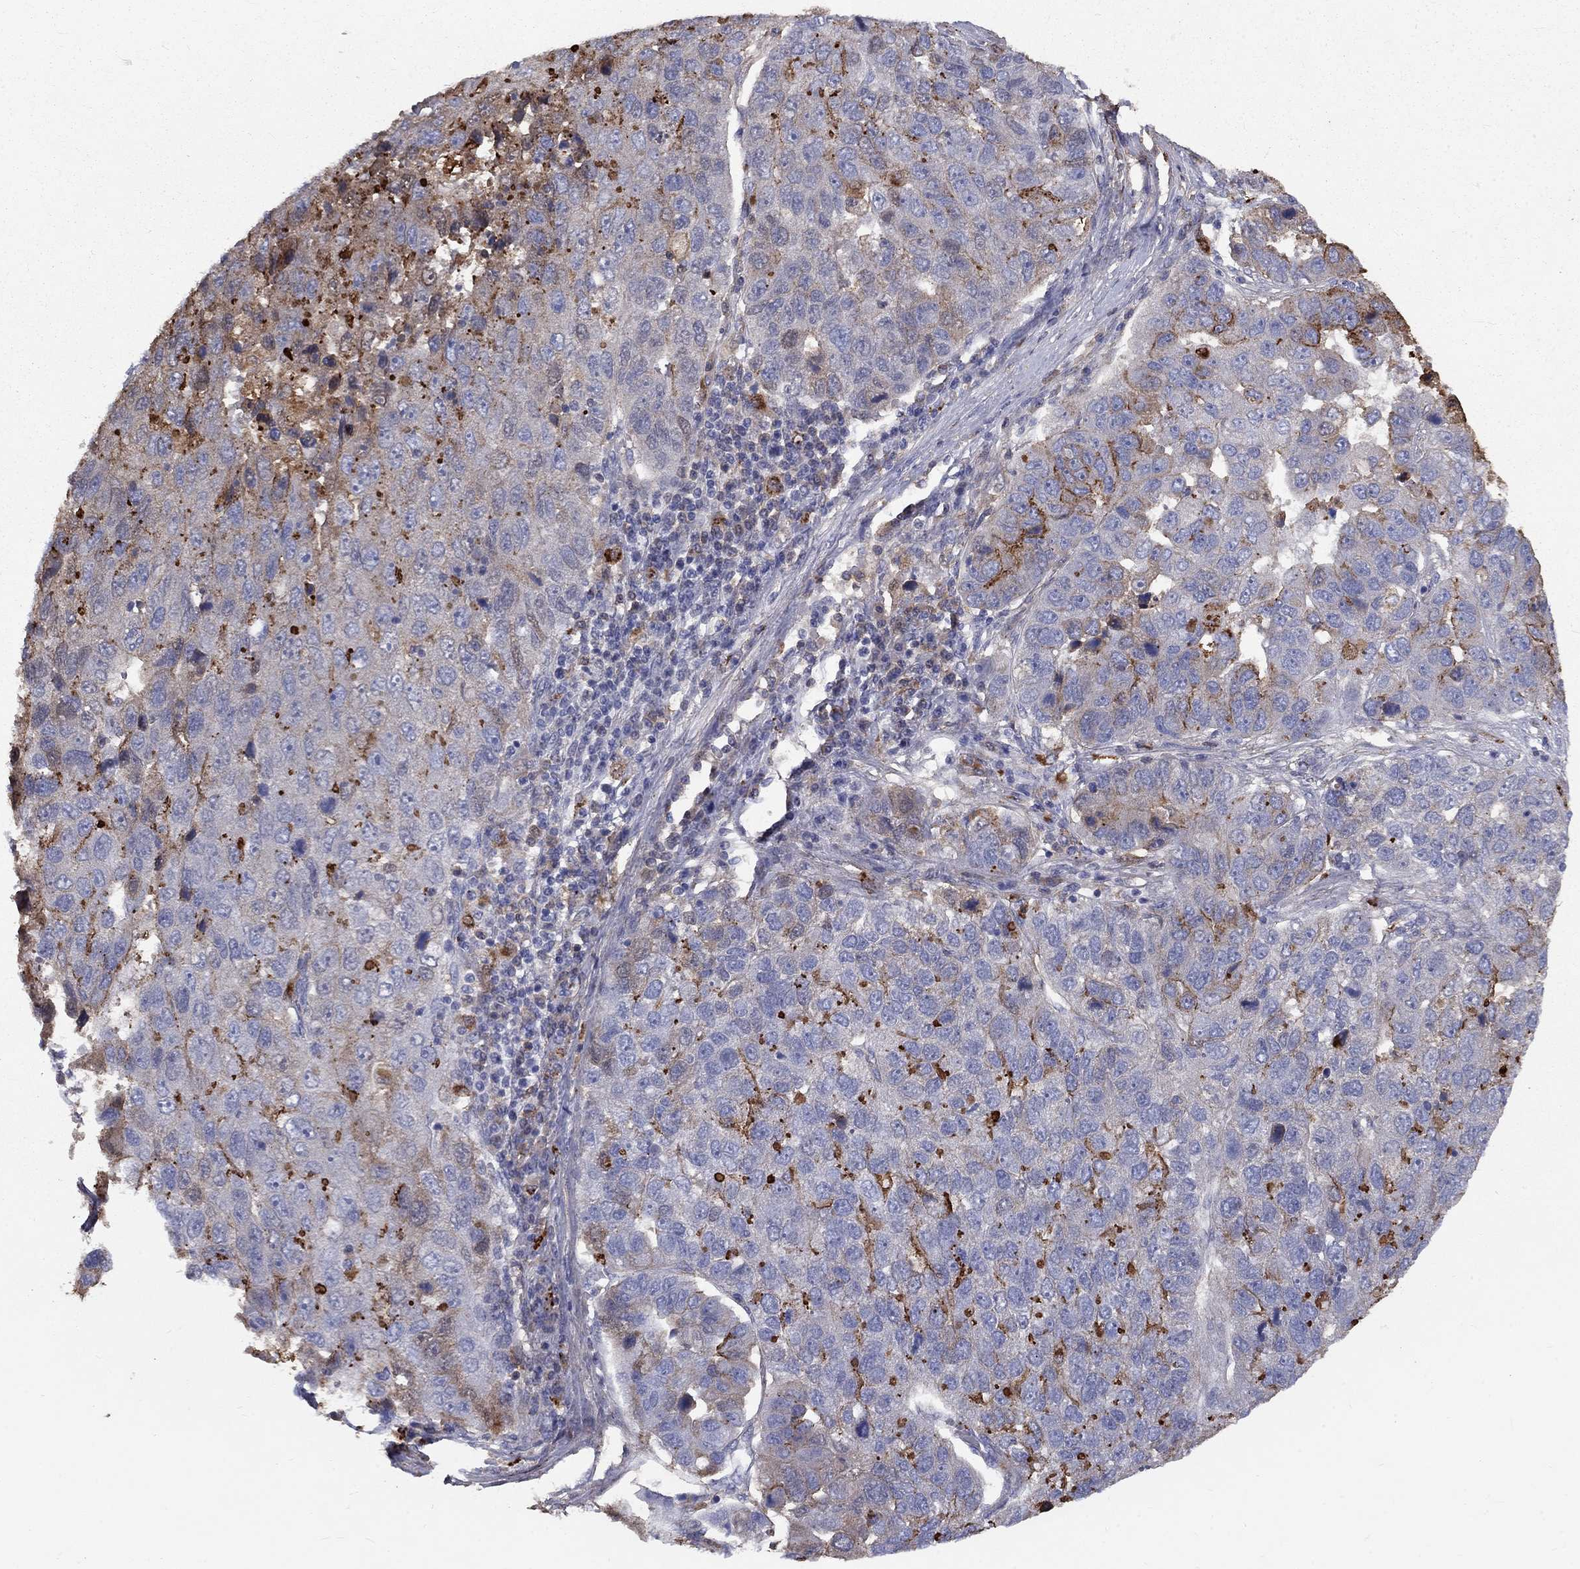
{"staining": {"intensity": "strong", "quantity": "<25%", "location": "cytoplasmic/membranous"}, "tissue": "pancreatic cancer", "cell_type": "Tumor cells", "image_type": "cancer", "snomed": [{"axis": "morphology", "description": "Adenocarcinoma, NOS"}, {"axis": "topography", "description": "Pancreas"}], "caption": "DAB immunohistochemical staining of human pancreatic adenocarcinoma shows strong cytoplasmic/membranous protein staining in approximately <25% of tumor cells. The staining was performed using DAB, with brown indicating positive protein expression. Nuclei are stained blue with hematoxylin.", "gene": "EPDR1", "patient": {"sex": "female", "age": 61}}